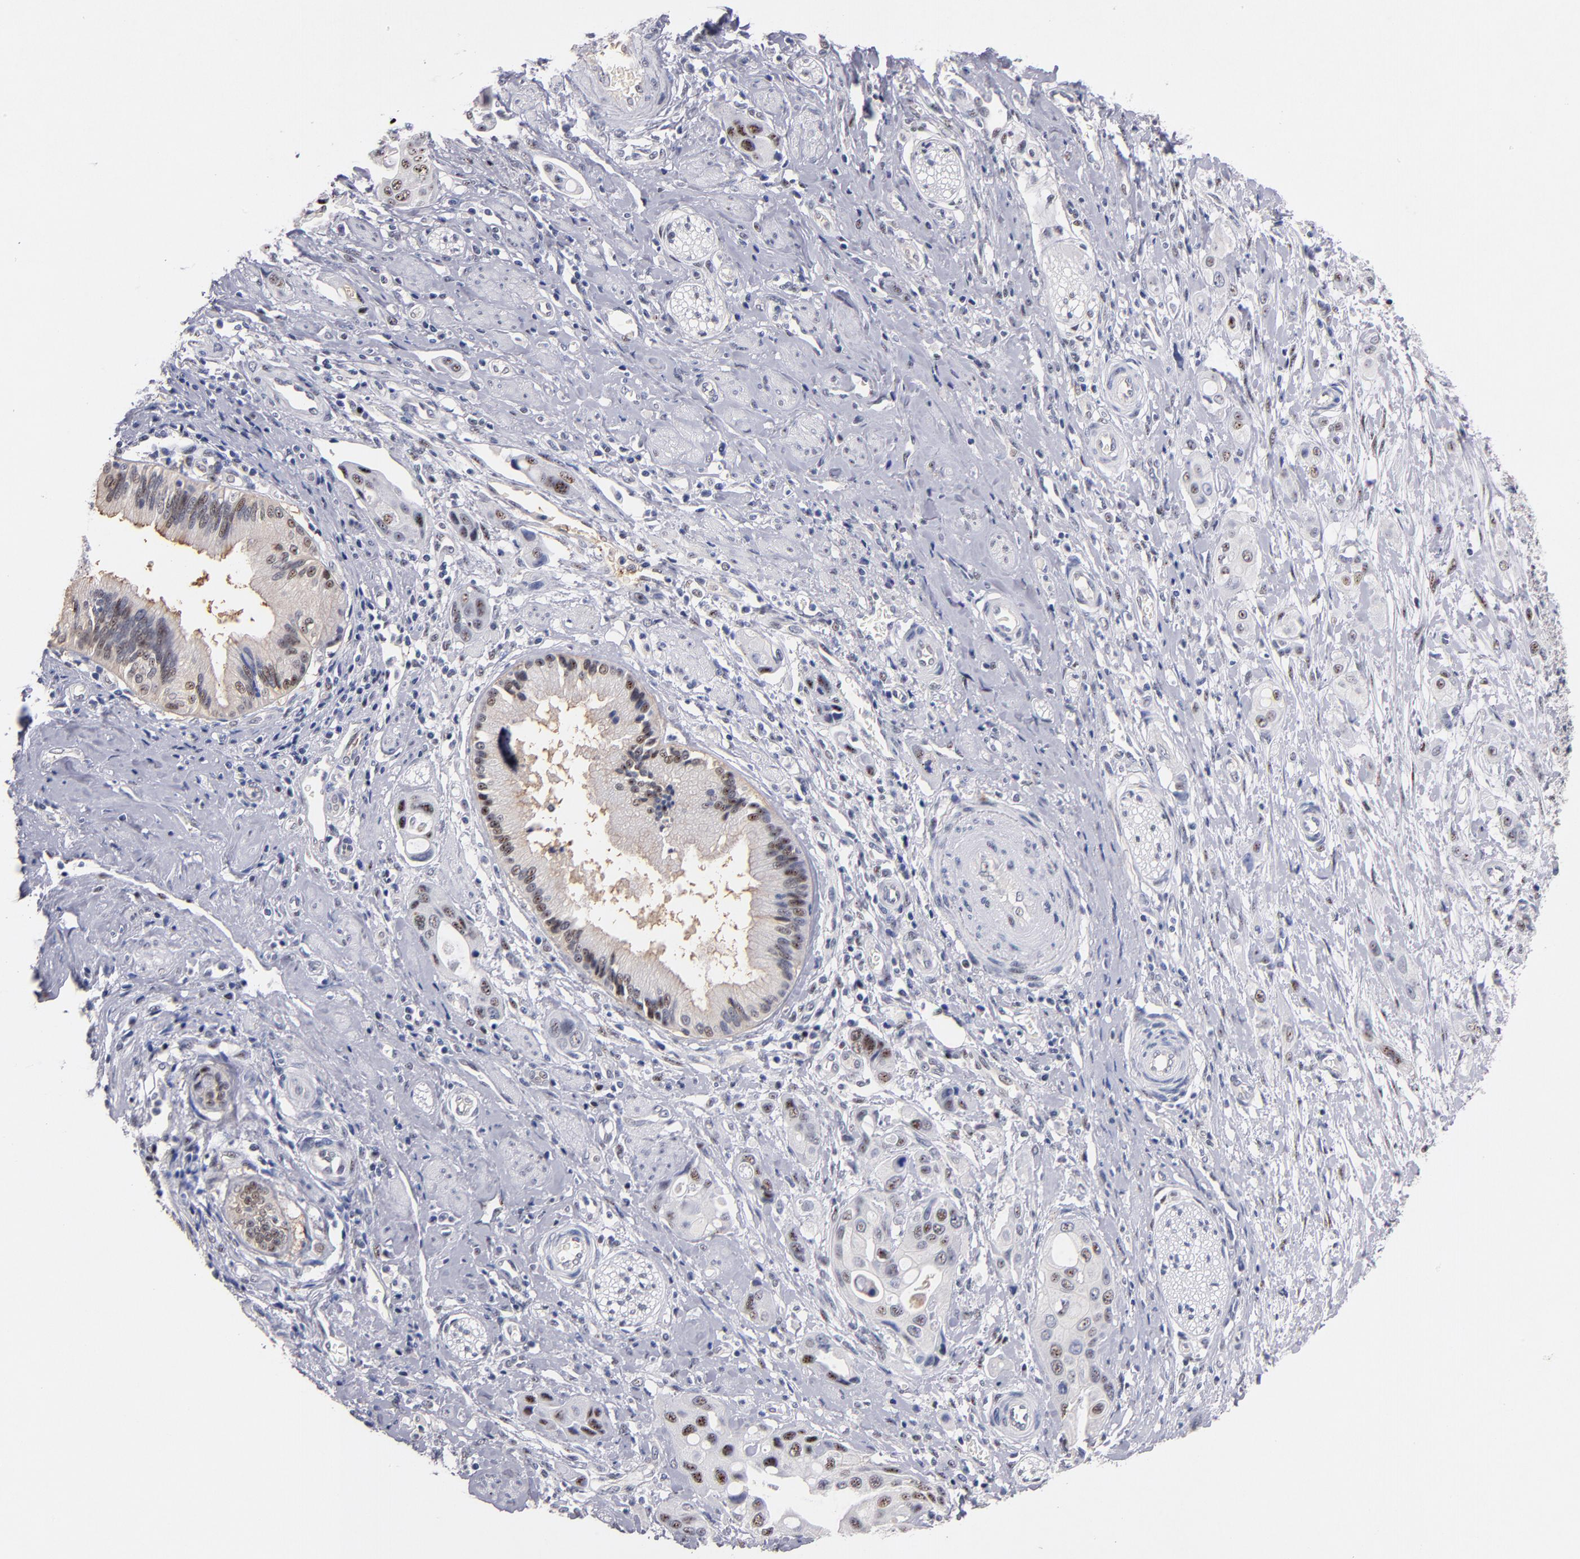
{"staining": {"intensity": "moderate", "quantity": "<25%", "location": "nuclear"}, "tissue": "pancreatic cancer", "cell_type": "Tumor cells", "image_type": "cancer", "snomed": [{"axis": "morphology", "description": "Adenocarcinoma, NOS"}, {"axis": "topography", "description": "Pancreas"}], "caption": "Tumor cells show moderate nuclear expression in about <25% of cells in pancreatic cancer (adenocarcinoma).", "gene": "RAF1", "patient": {"sex": "female", "age": 60}}